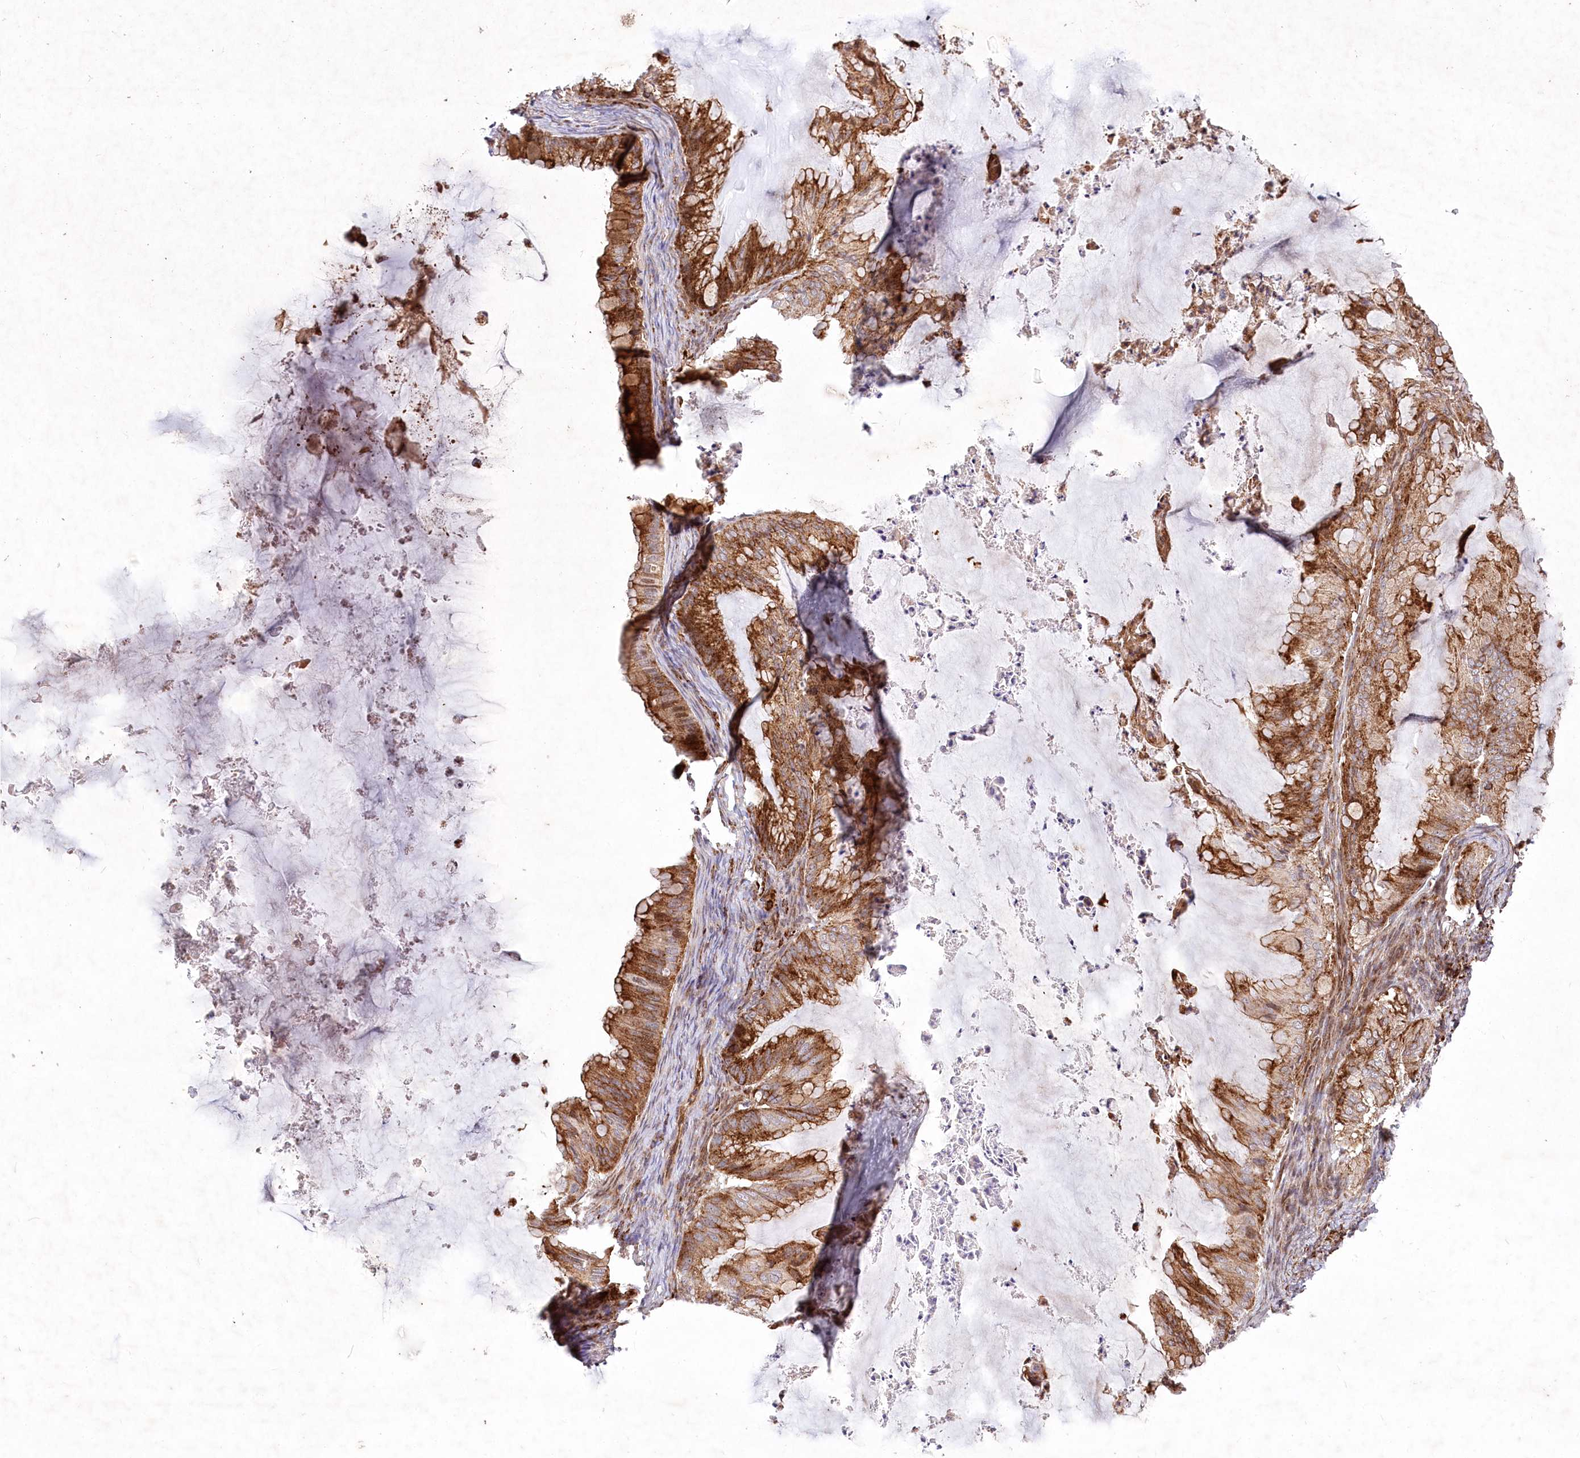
{"staining": {"intensity": "moderate", "quantity": ">75%", "location": "cytoplasmic/membranous"}, "tissue": "ovarian cancer", "cell_type": "Tumor cells", "image_type": "cancer", "snomed": [{"axis": "morphology", "description": "Cystadenocarcinoma, mucinous, NOS"}, {"axis": "topography", "description": "Ovary"}], "caption": "Immunohistochemistry histopathology image of neoplastic tissue: ovarian mucinous cystadenocarcinoma stained using immunohistochemistry reveals medium levels of moderate protein expression localized specifically in the cytoplasmic/membranous of tumor cells, appearing as a cytoplasmic/membranous brown color.", "gene": "PSTK", "patient": {"sex": "female", "age": 71}}